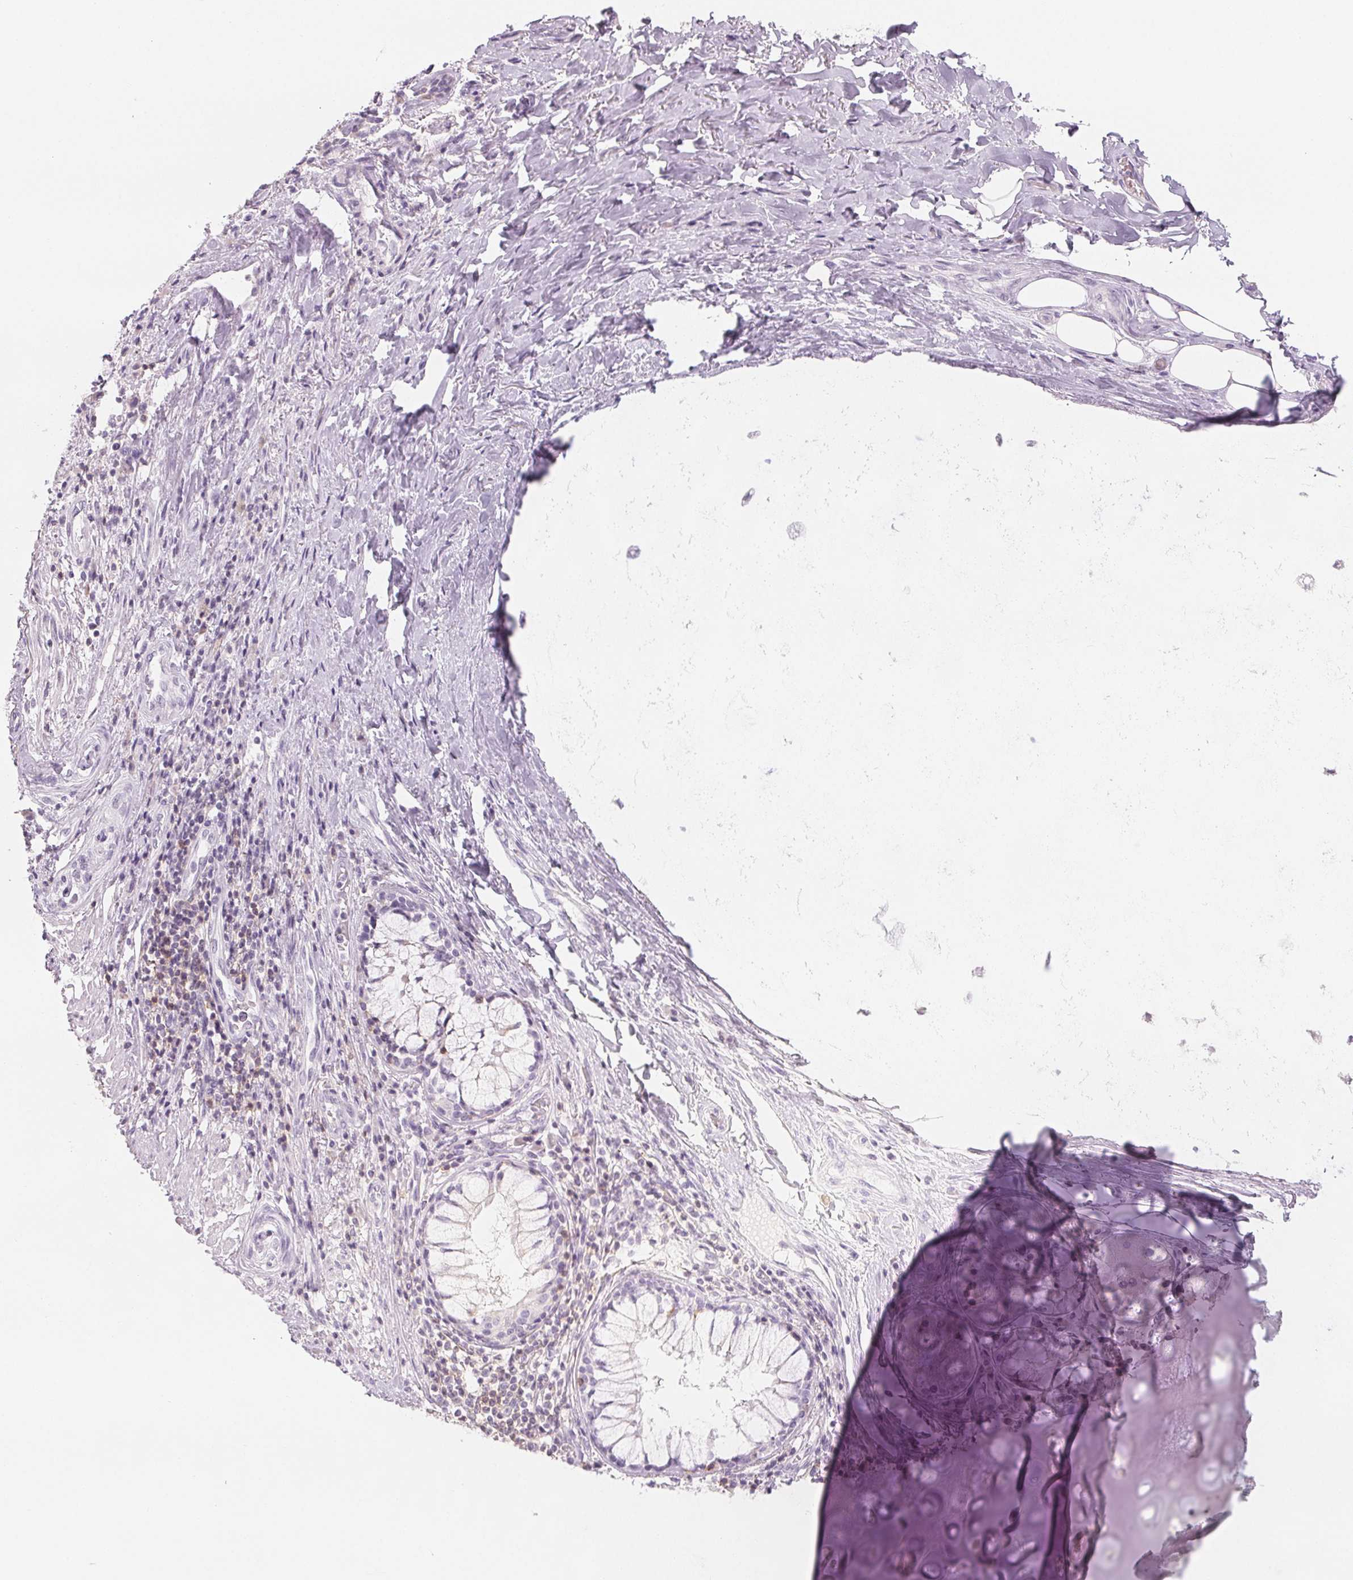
{"staining": {"intensity": "negative", "quantity": "none", "location": "none"}, "tissue": "adipose tissue", "cell_type": "Adipocytes", "image_type": "normal", "snomed": [{"axis": "morphology", "description": "Normal tissue, NOS"}, {"axis": "topography", "description": "Cartilage tissue"}, {"axis": "topography", "description": "Bronchus"}], "caption": "This is an immunohistochemistry (IHC) image of benign adipose tissue. There is no expression in adipocytes.", "gene": "CD69", "patient": {"sex": "male", "age": 64}}